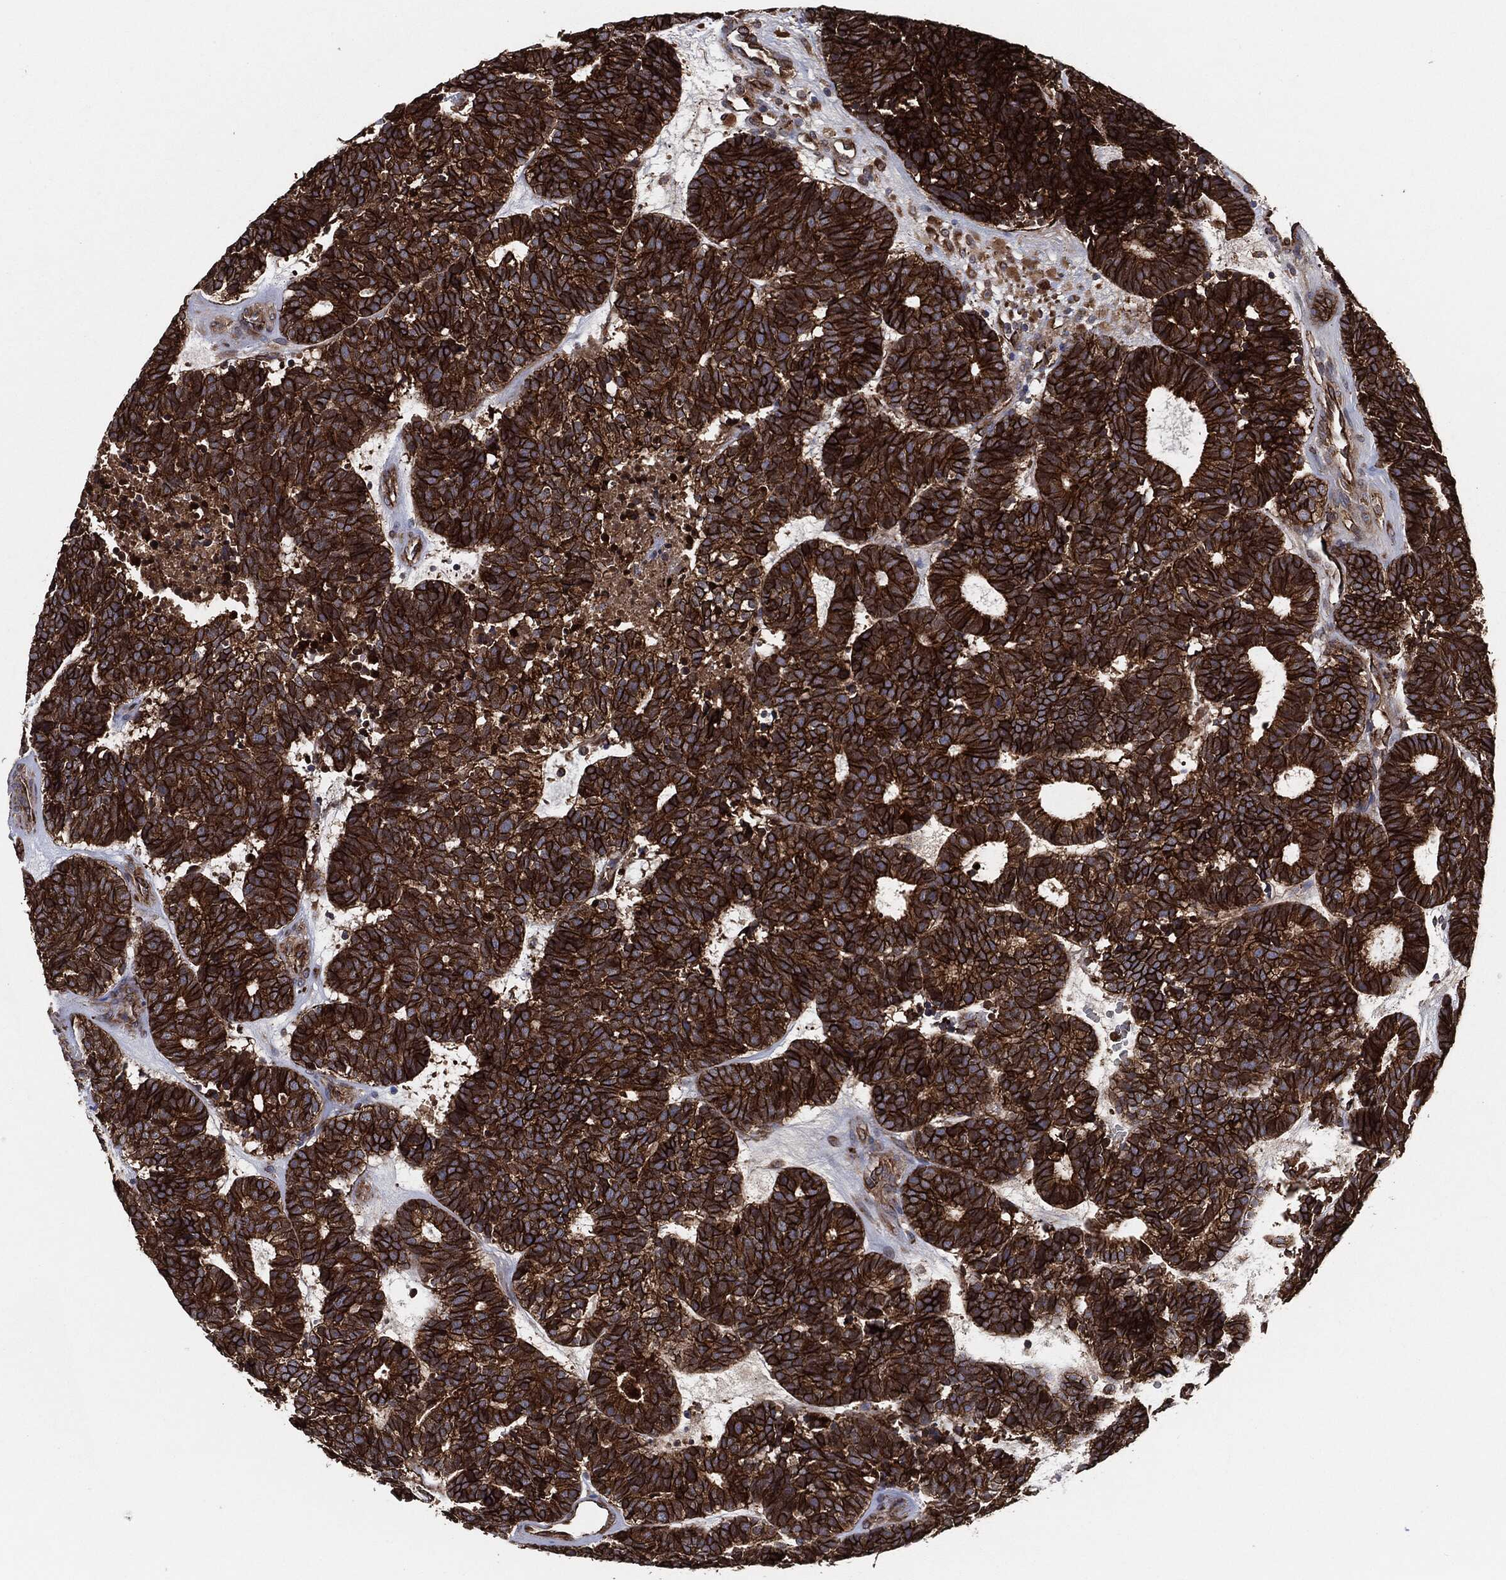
{"staining": {"intensity": "strong", "quantity": ">75%", "location": "cytoplasmic/membranous"}, "tissue": "head and neck cancer", "cell_type": "Tumor cells", "image_type": "cancer", "snomed": [{"axis": "morphology", "description": "Adenocarcinoma, NOS"}, {"axis": "topography", "description": "Head-Neck"}], "caption": "Protein expression analysis of head and neck cancer shows strong cytoplasmic/membranous positivity in about >75% of tumor cells.", "gene": "CTNNA1", "patient": {"sex": "female", "age": 81}}